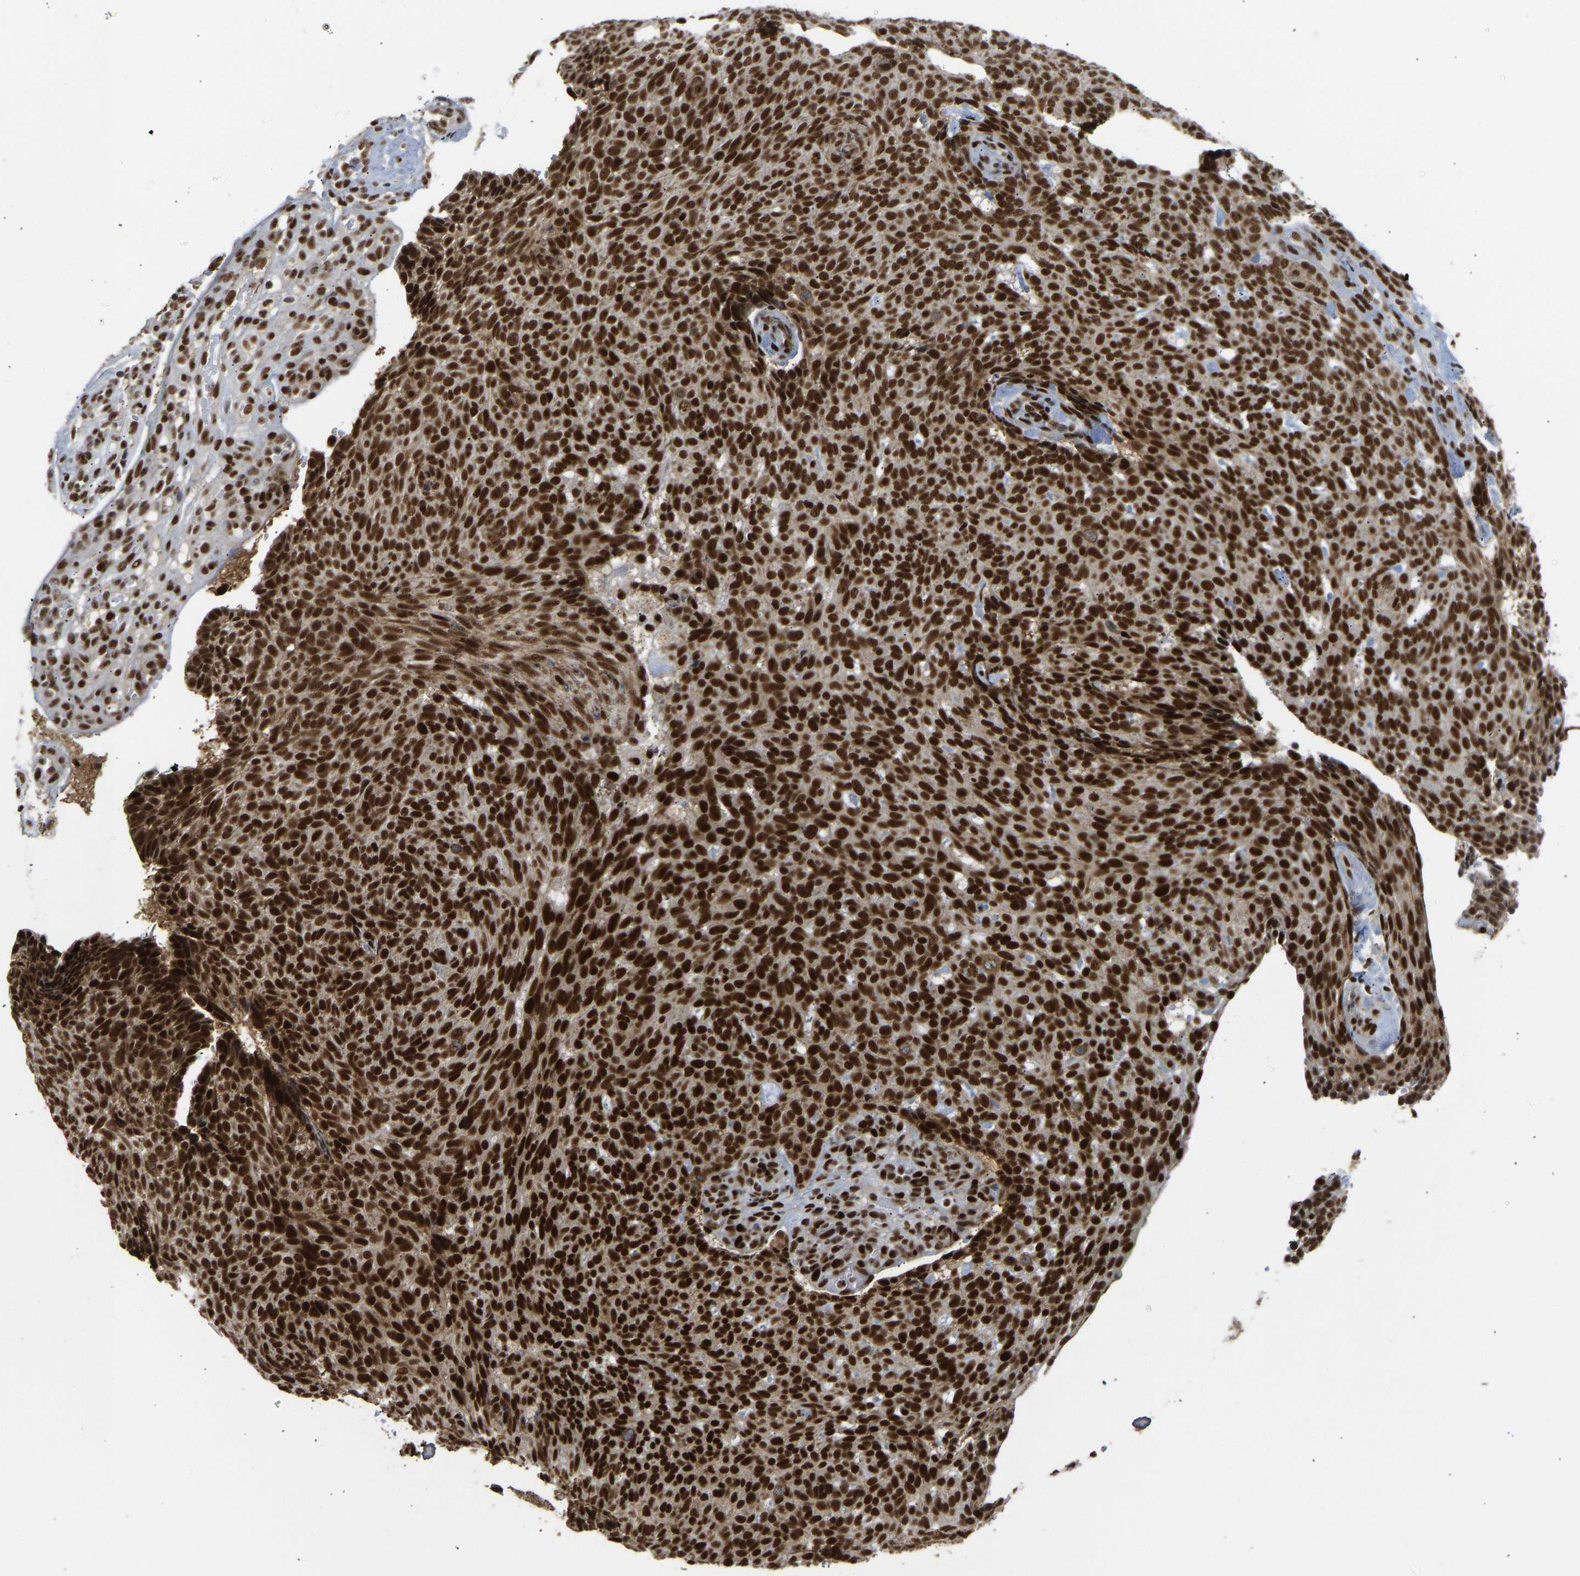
{"staining": {"intensity": "strong", "quantity": ">75%", "location": "nuclear"}, "tissue": "skin cancer", "cell_type": "Tumor cells", "image_type": "cancer", "snomed": [{"axis": "morphology", "description": "Basal cell carcinoma"}, {"axis": "topography", "description": "Skin"}], "caption": "Basal cell carcinoma (skin) stained with a protein marker demonstrates strong staining in tumor cells.", "gene": "FOXK1", "patient": {"sex": "male", "age": 61}}